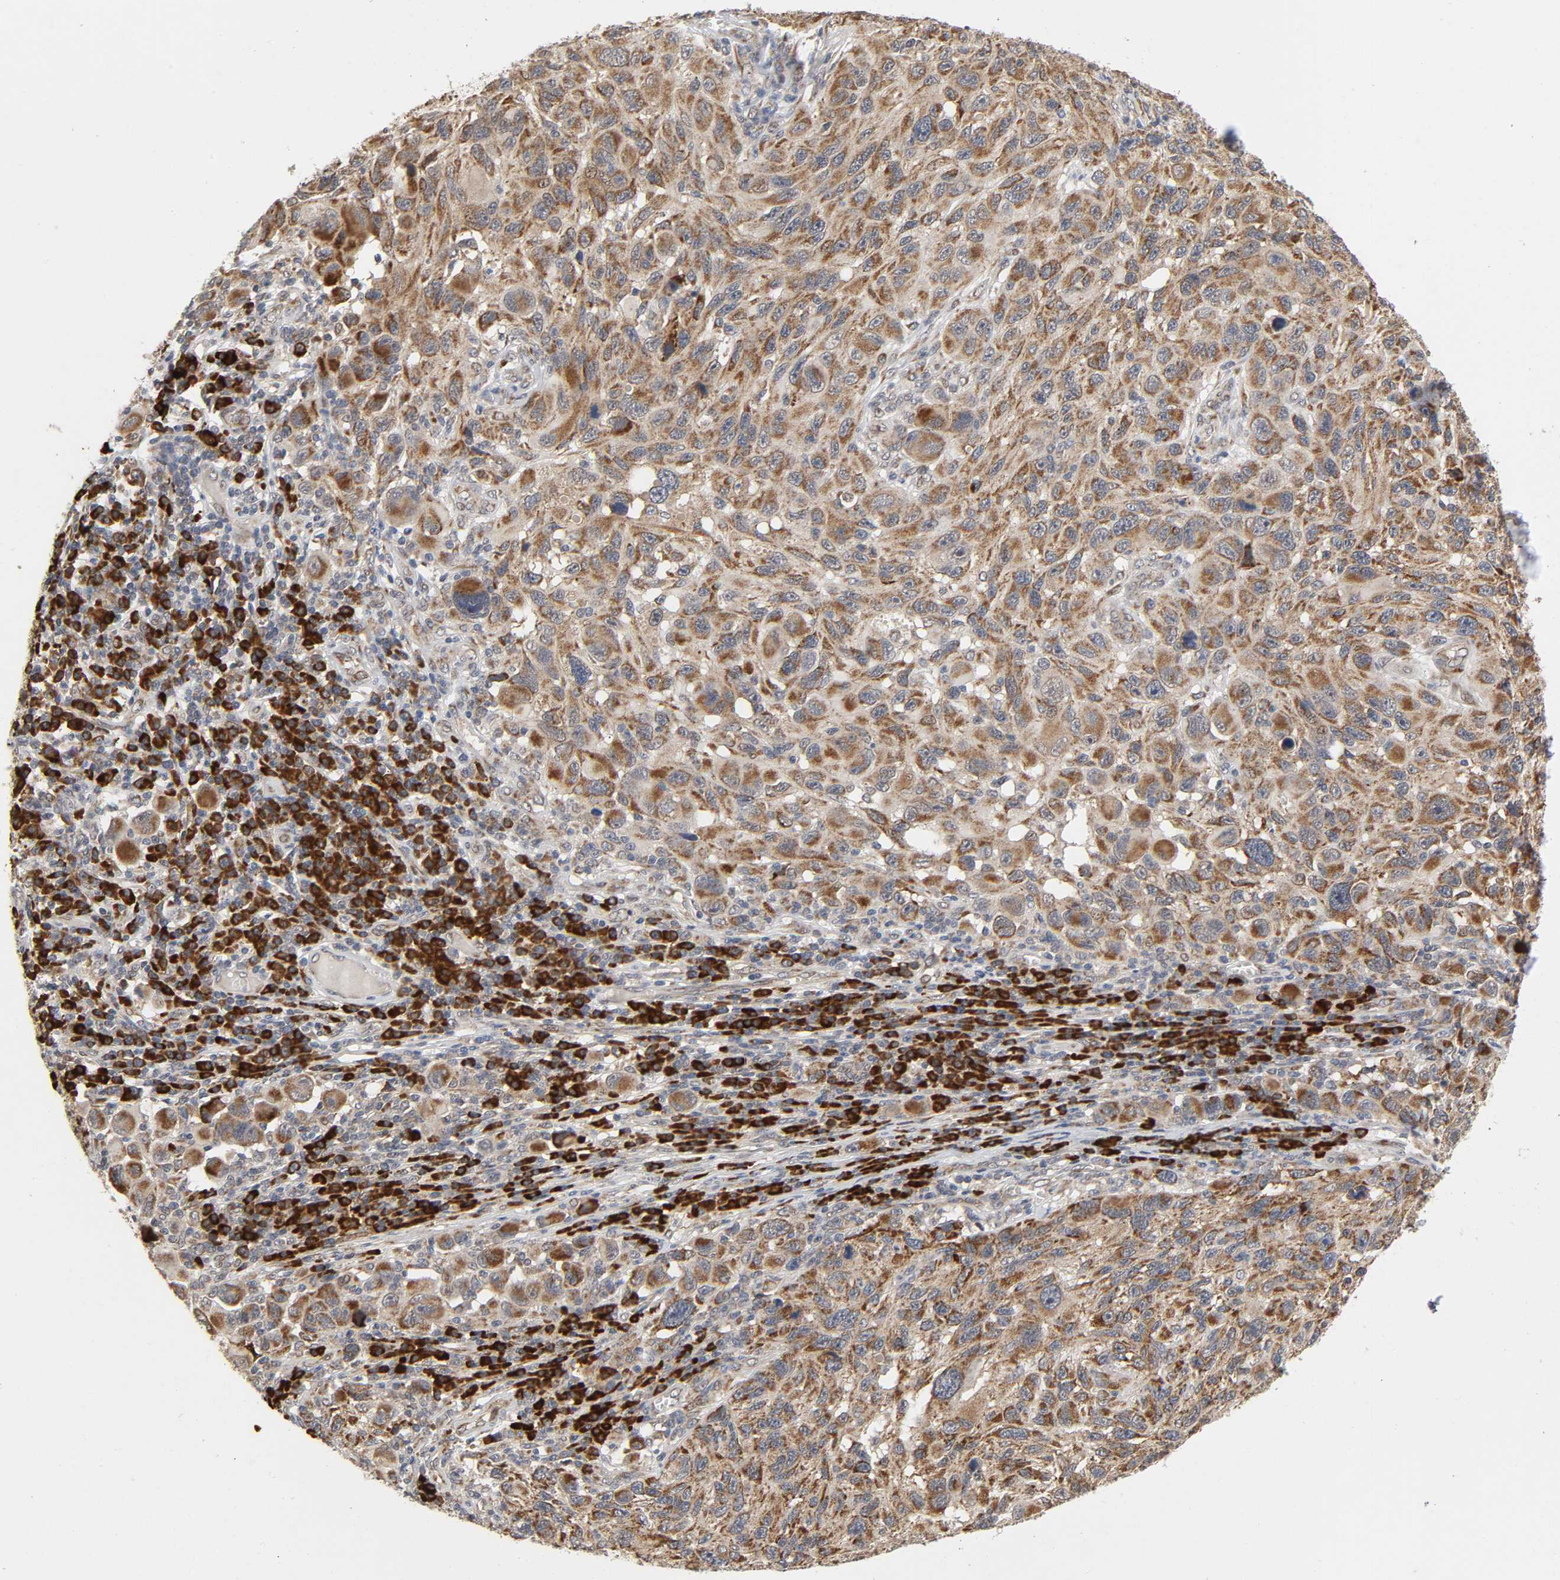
{"staining": {"intensity": "moderate", "quantity": ">75%", "location": "cytoplasmic/membranous"}, "tissue": "melanoma", "cell_type": "Tumor cells", "image_type": "cancer", "snomed": [{"axis": "morphology", "description": "Malignant melanoma, NOS"}, {"axis": "topography", "description": "Skin"}], "caption": "IHC staining of melanoma, which shows medium levels of moderate cytoplasmic/membranous staining in approximately >75% of tumor cells indicating moderate cytoplasmic/membranous protein positivity. The staining was performed using DAB (3,3'-diaminobenzidine) (brown) for protein detection and nuclei were counterstained in hematoxylin (blue).", "gene": "SLC30A9", "patient": {"sex": "male", "age": 53}}